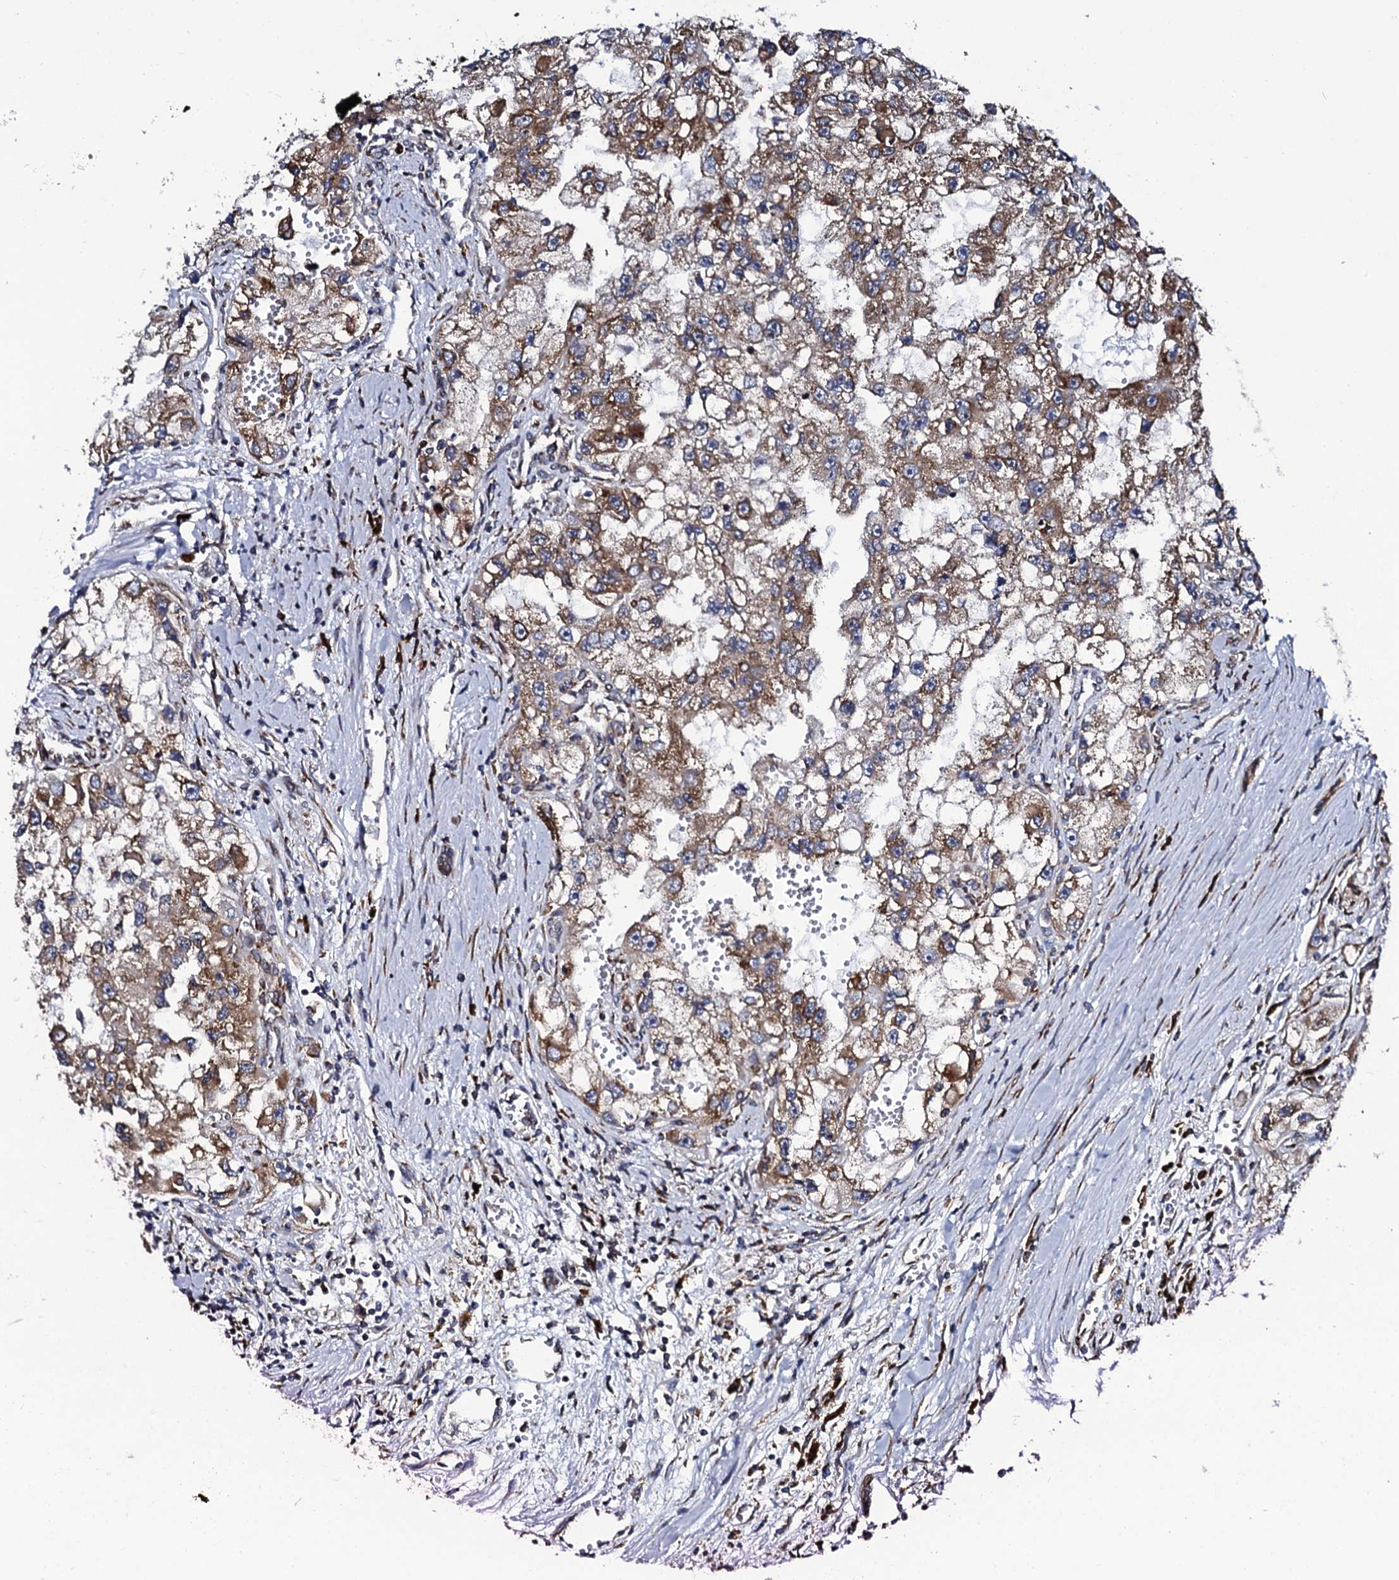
{"staining": {"intensity": "moderate", "quantity": ">75%", "location": "cytoplasmic/membranous"}, "tissue": "renal cancer", "cell_type": "Tumor cells", "image_type": "cancer", "snomed": [{"axis": "morphology", "description": "Adenocarcinoma, NOS"}, {"axis": "topography", "description": "Kidney"}], "caption": "Immunohistochemical staining of human adenocarcinoma (renal) displays medium levels of moderate cytoplasmic/membranous positivity in about >75% of tumor cells.", "gene": "SPTY2D1", "patient": {"sex": "male", "age": 63}}